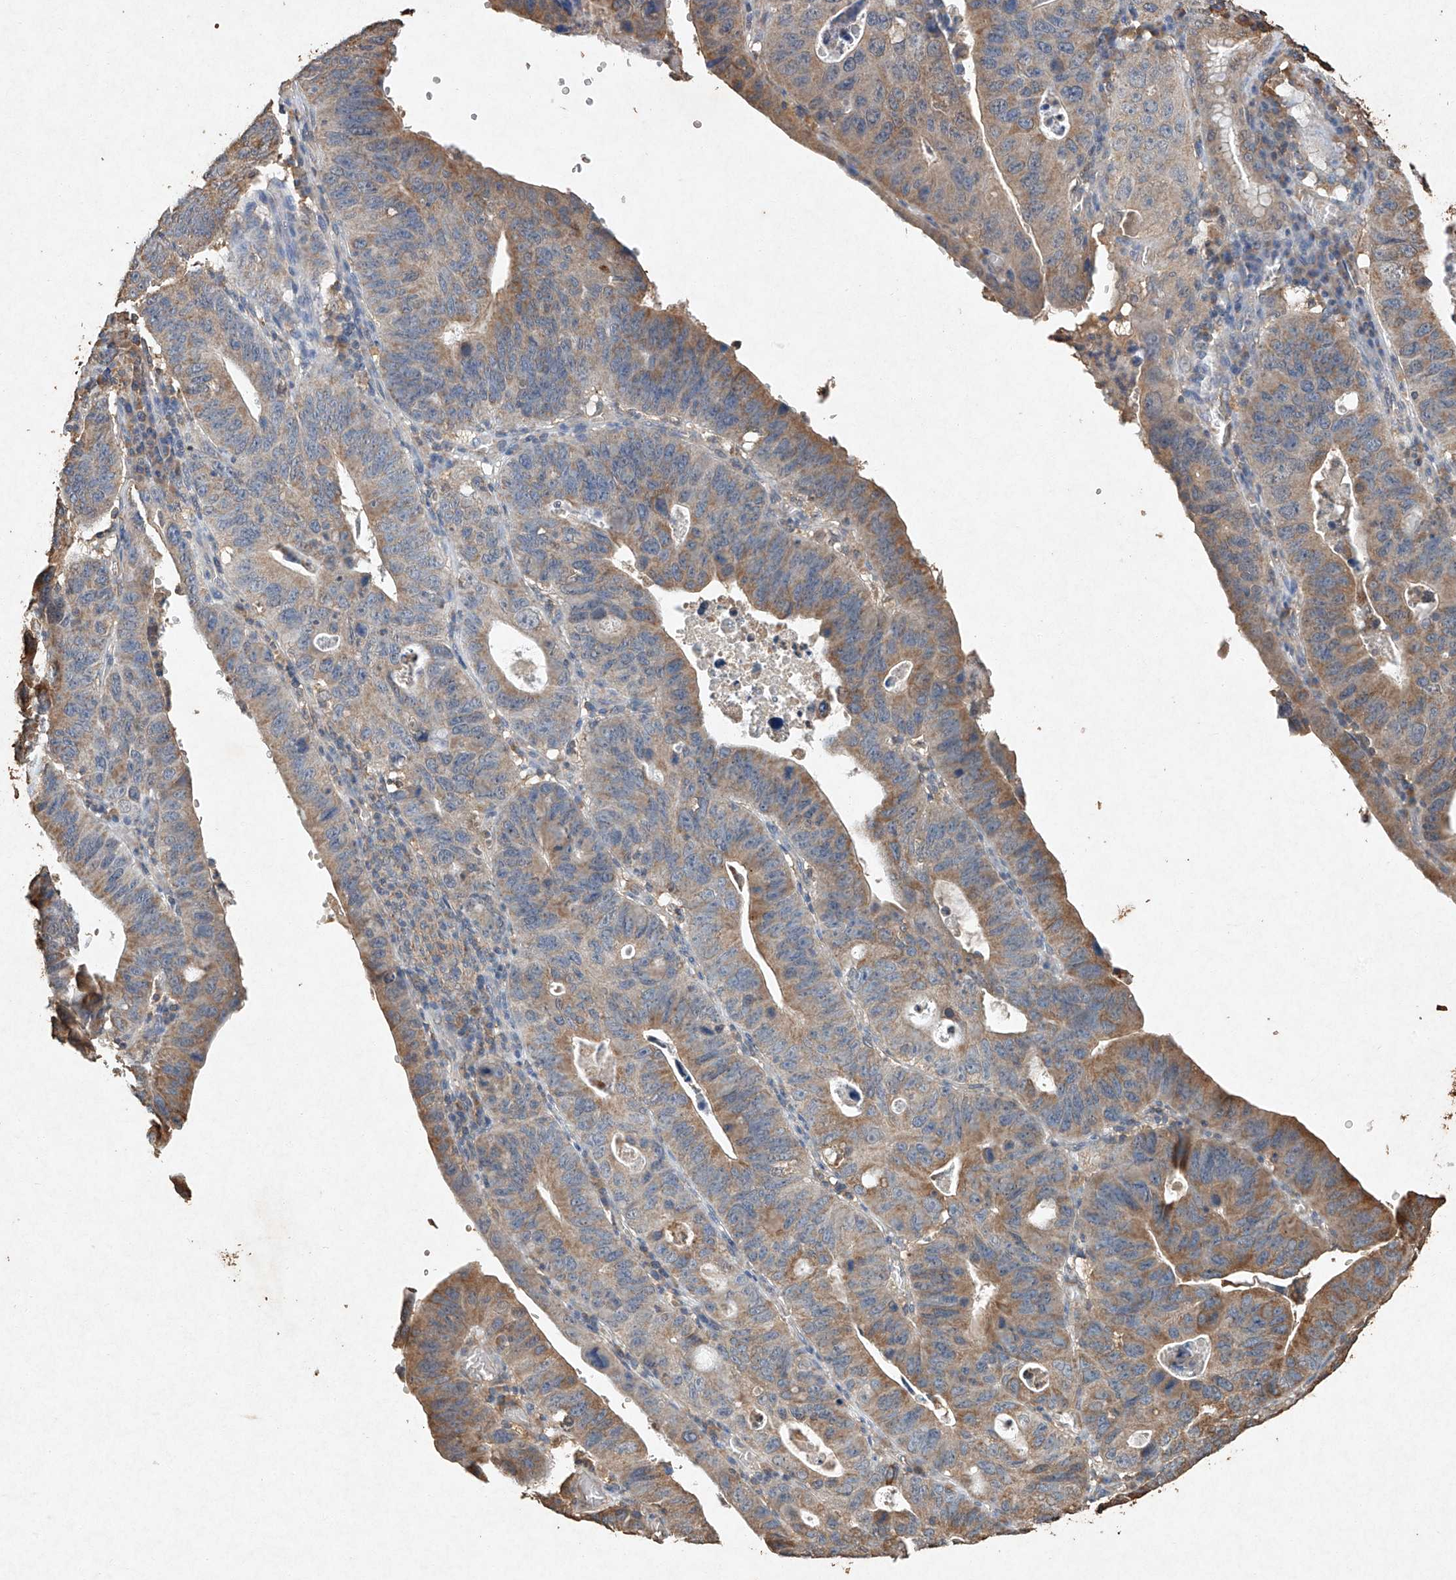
{"staining": {"intensity": "moderate", "quantity": "25%-75%", "location": "cytoplasmic/membranous"}, "tissue": "stomach cancer", "cell_type": "Tumor cells", "image_type": "cancer", "snomed": [{"axis": "morphology", "description": "Adenocarcinoma, NOS"}, {"axis": "topography", "description": "Stomach"}], "caption": "Immunohistochemical staining of adenocarcinoma (stomach) shows medium levels of moderate cytoplasmic/membranous positivity in approximately 25%-75% of tumor cells.", "gene": "STK3", "patient": {"sex": "male", "age": 59}}